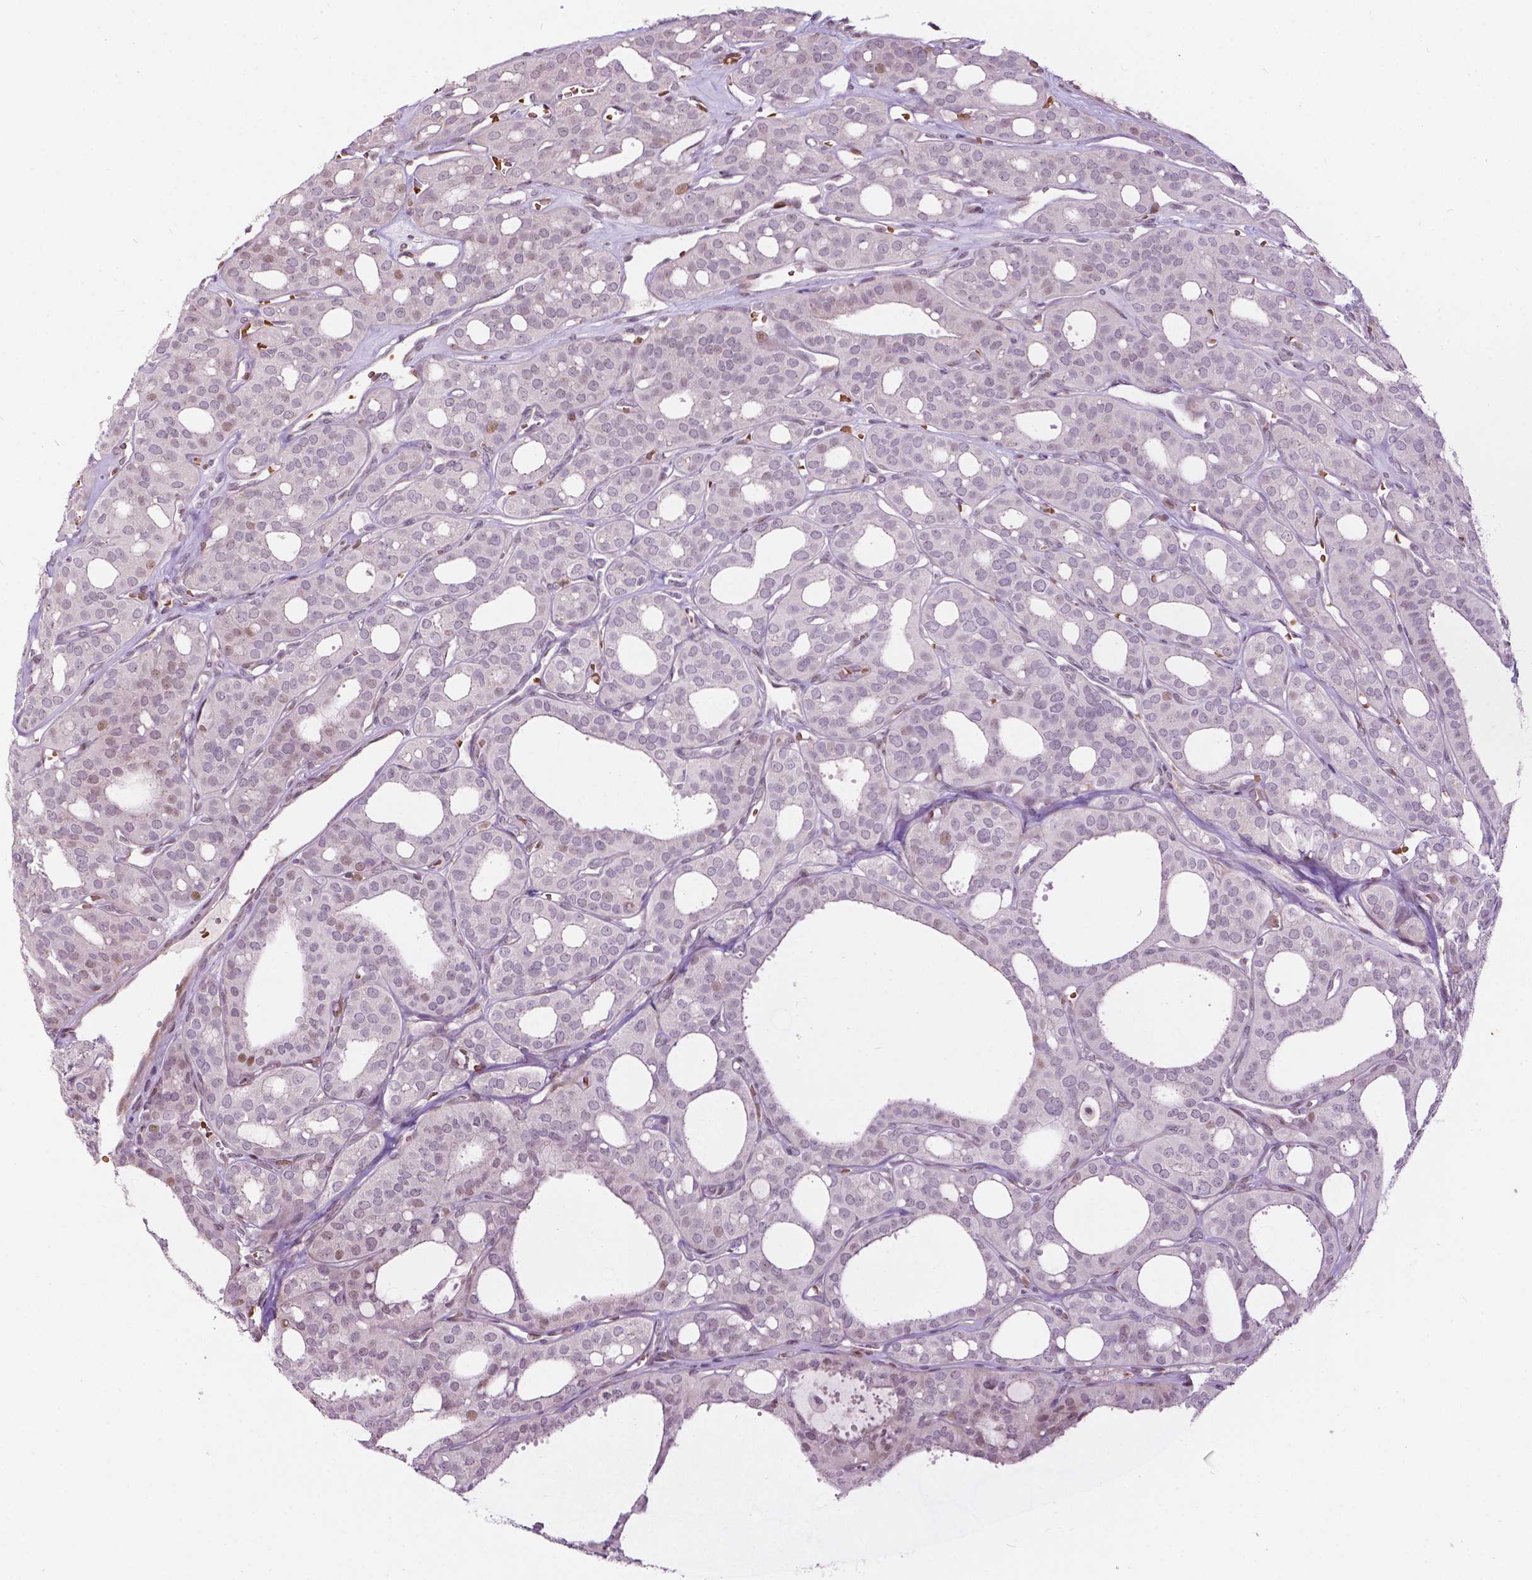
{"staining": {"intensity": "weak", "quantity": "<25%", "location": "nuclear"}, "tissue": "thyroid cancer", "cell_type": "Tumor cells", "image_type": "cancer", "snomed": [{"axis": "morphology", "description": "Follicular adenoma carcinoma, NOS"}, {"axis": "topography", "description": "Thyroid gland"}], "caption": "Immunohistochemistry of human thyroid follicular adenoma carcinoma displays no expression in tumor cells.", "gene": "PTPN18", "patient": {"sex": "male", "age": 75}}